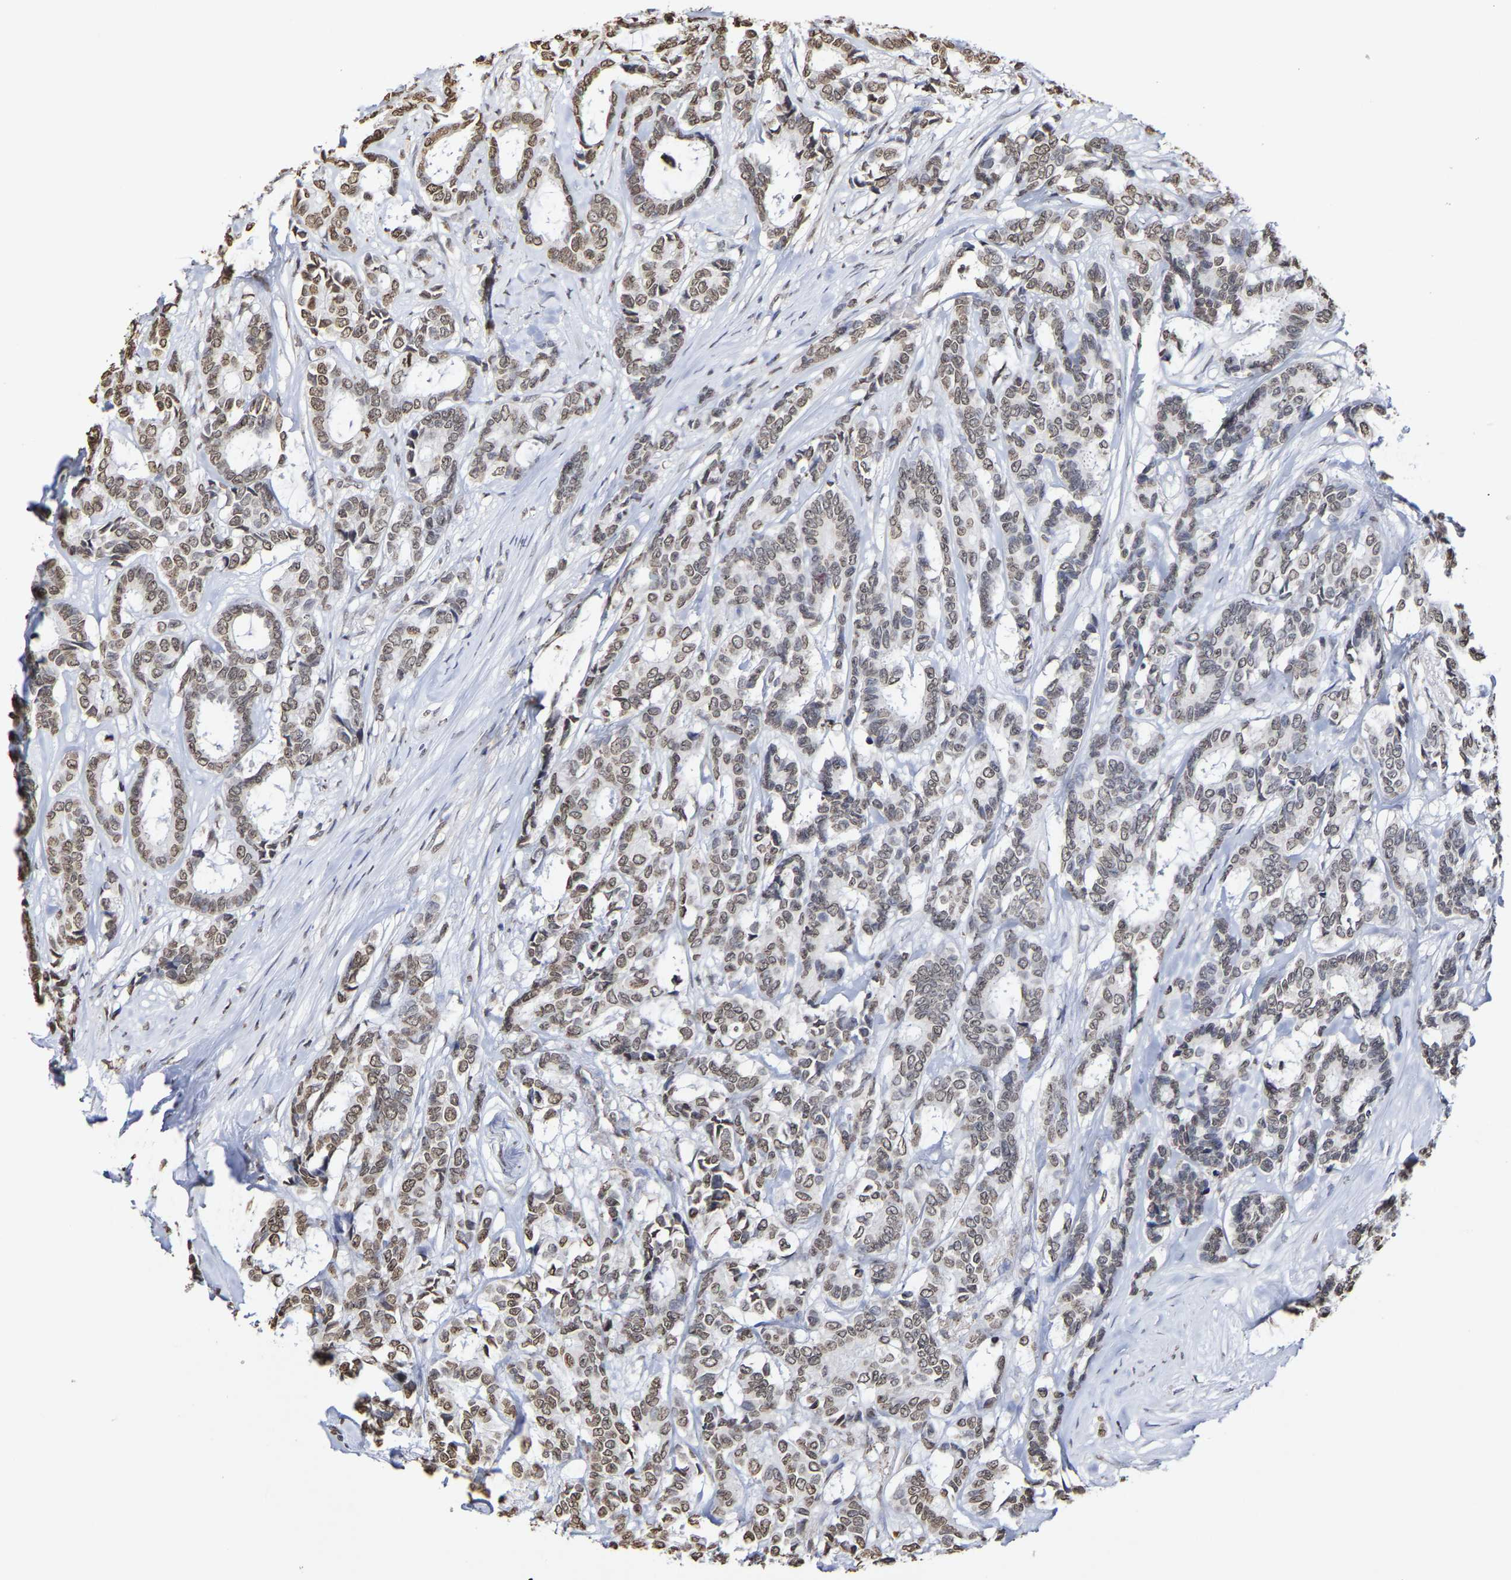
{"staining": {"intensity": "weak", "quantity": ">75%", "location": "nuclear"}, "tissue": "breast cancer", "cell_type": "Tumor cells", "image_type": "cancer", "snomed": [{"axis": "morphology", "description": "Duct carcinoma"}, {"axis": "topography", "description": "Breast"}], "caption": "This image exhibits immunohistochemistry (IHC) staining of breast cancer, with low weak nuclear staining in approximately >75% of tumor cells.", "gene": "ATF4", "patient": {"sex": "female", "age": 87}}